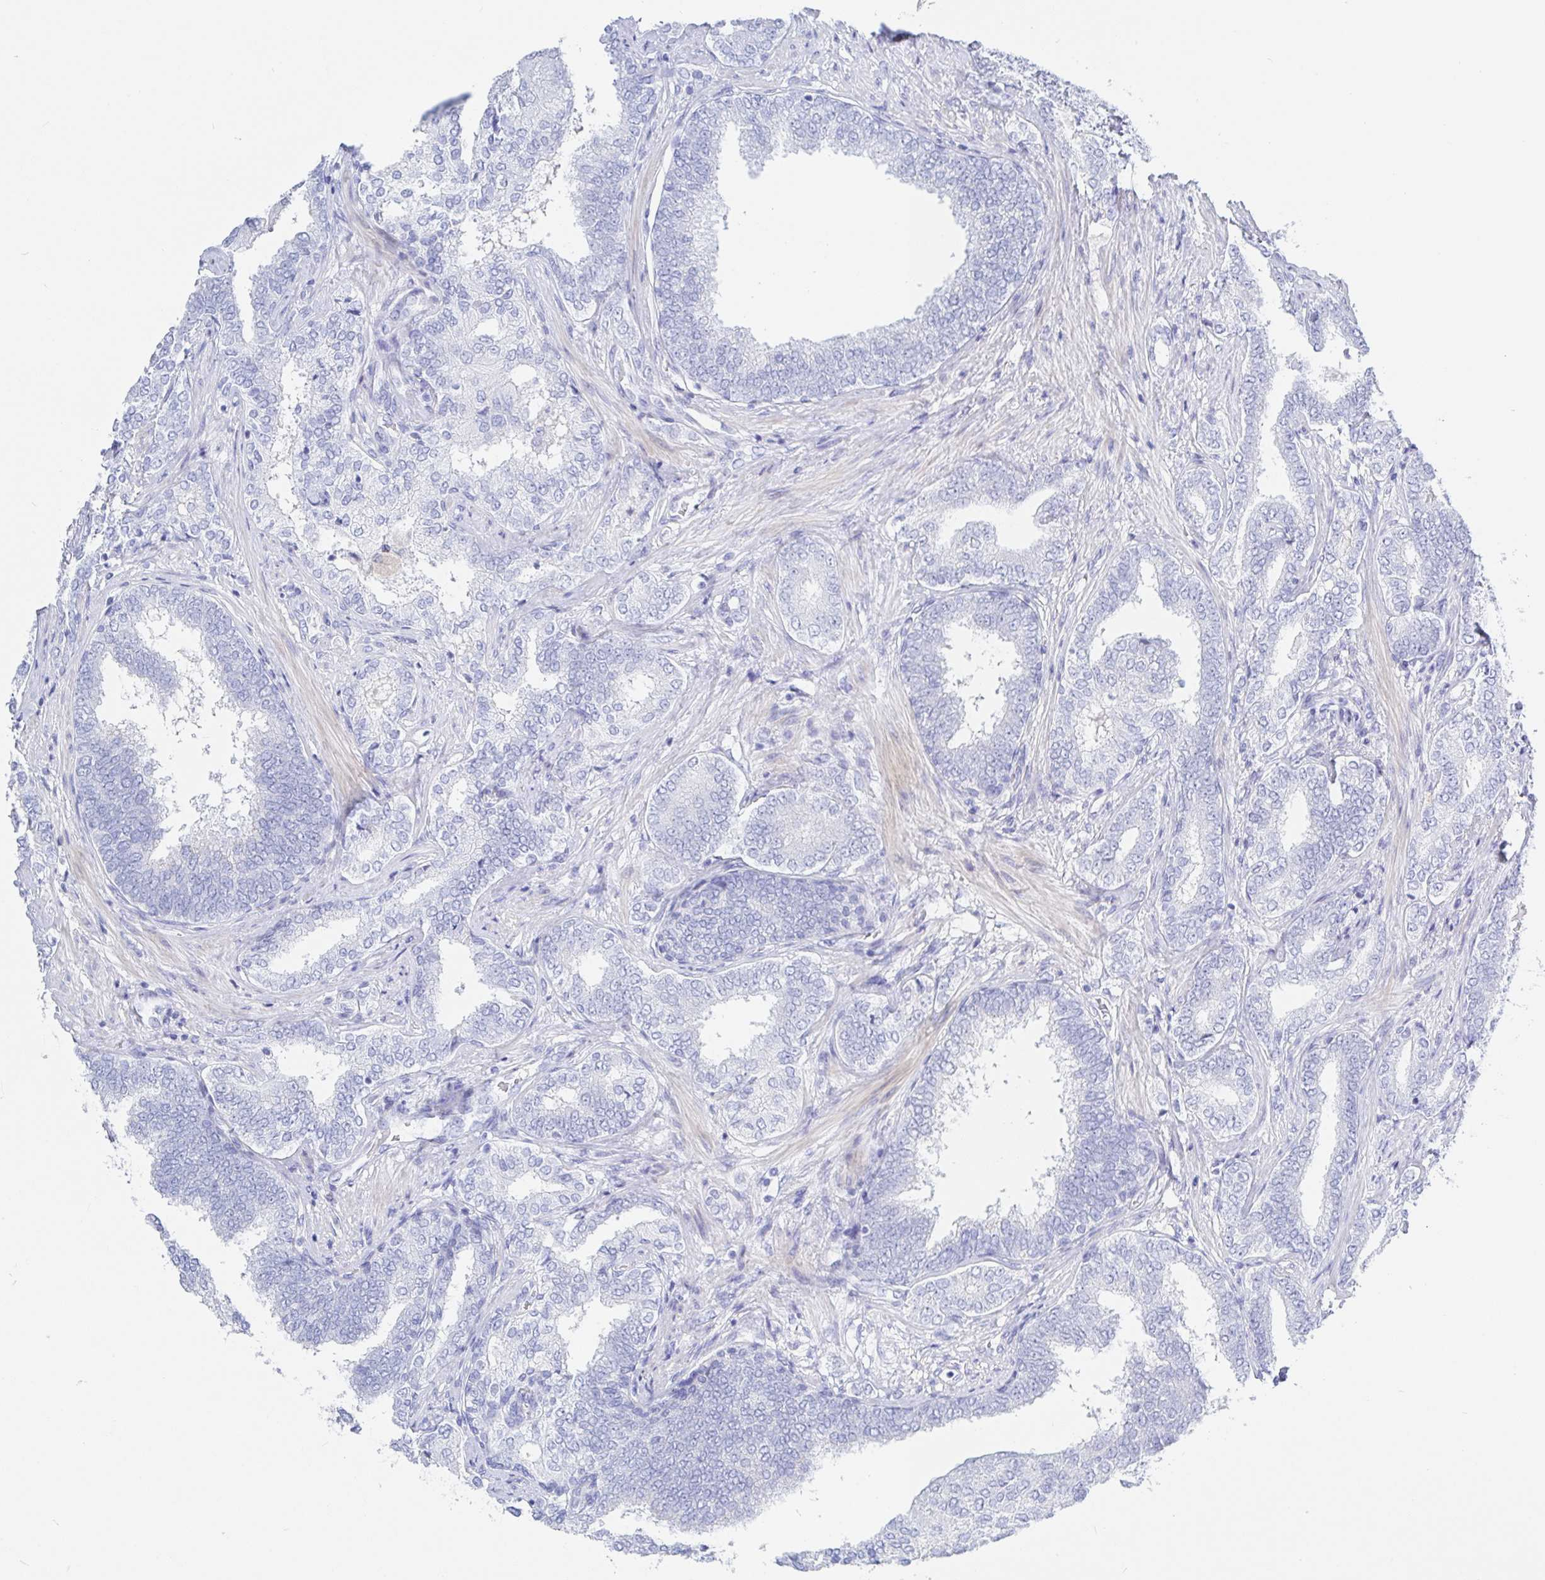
{"staining": {"intensity": "negative", "quantity": "none", "location": "none"}, "tissue": "prostate cancer", "cell_type": "Tumor cells", "image_type": "cancer", "snomed": [{"axis": "morphology", "description": "Adenocarcinoma, High grade"}, {"axis": "topography", "description": "Prostate"}], "caption": "Micrograph shows no protein expression in tumor cells of adenocarcinoma (high-grade) (prostate) tissue. (Stains: DAB (3,3'-diaminobenzidine) immunohistochemistry with hematoxylin counter stain, Microscopy: brightfield microscopy at high magnification).", "gene": "KCNH6", "patient": {"sex": "male", "age": 72}}